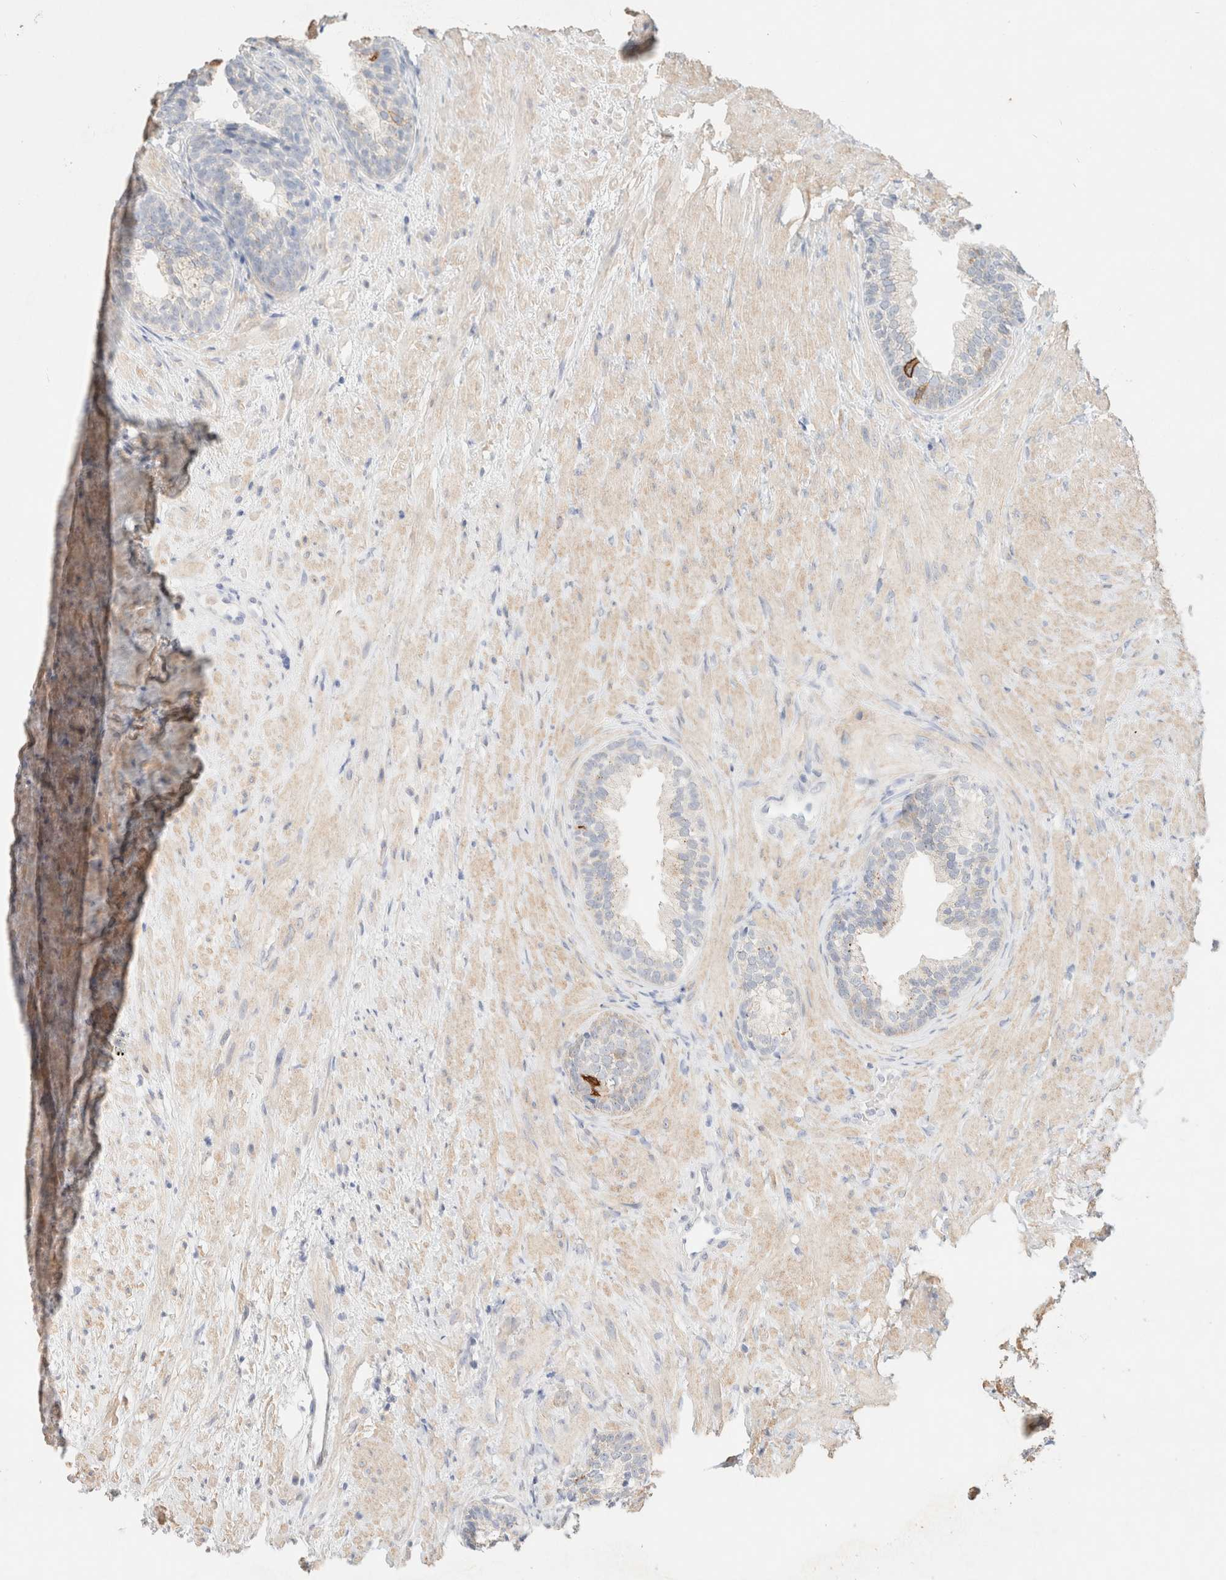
{"staining": {"intensity": "negative", "quantity": "none", "location": "none"}, "tissue": "prostate", "cell_type": "Glandular cells", "image_type": "normal", "snomed": [{"axis": "morphology", "description": "Normal tissue, NOS"}, {"axis": "topography", "description": "Prostate"}], "caption": "There is no significant positivity in glandular cells of prostate. (Stains: DAB (3,3'-diaminobenzidine) immunohistochemistry with hematoxylin counter stain, Microscopy: brightfield microscopy at high magnification).", "gene": "CA12", "patient": {"sex": "male", "age": 76}}